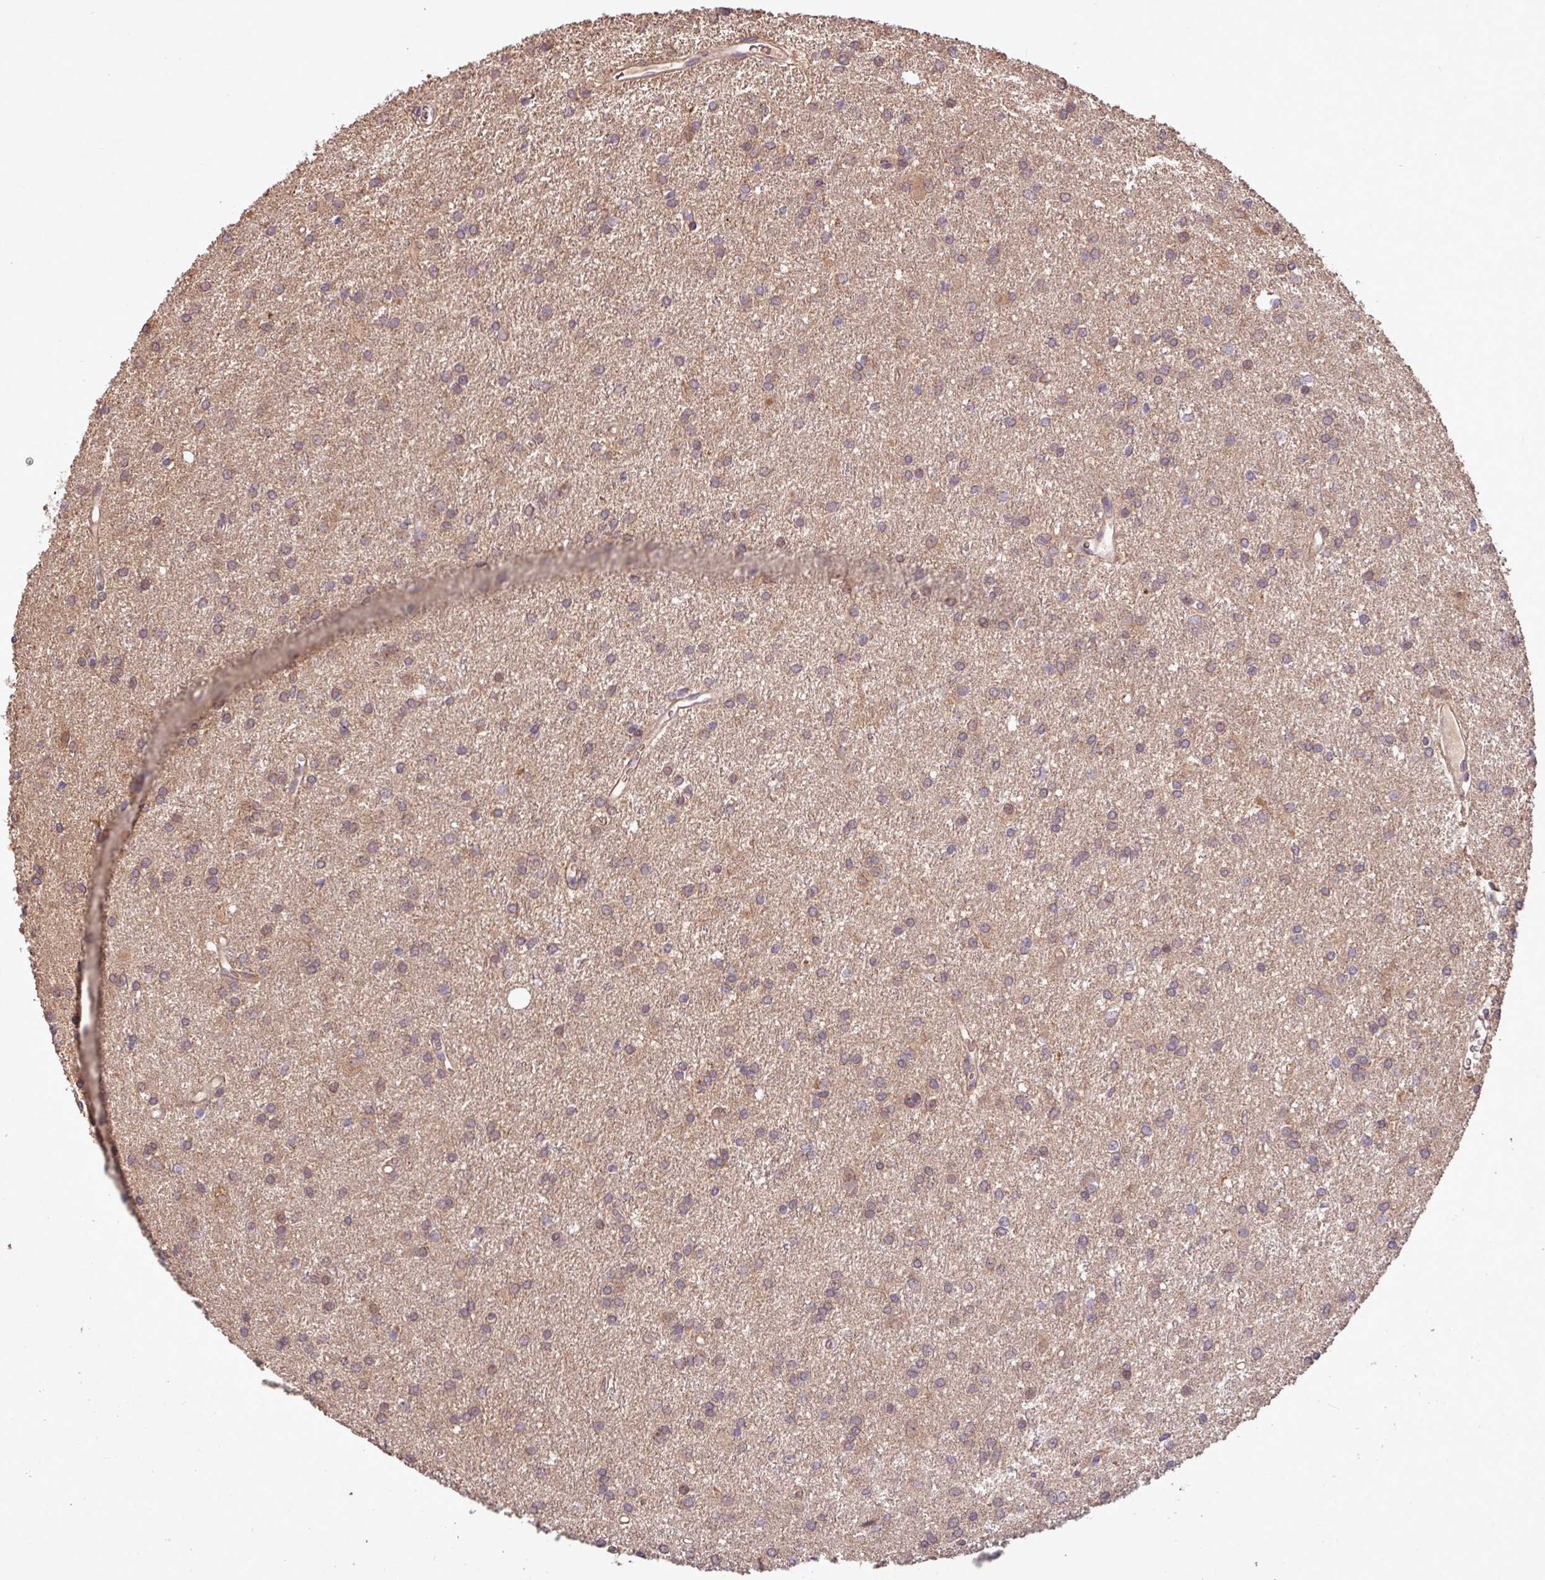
{"staining": {"intensity": "weak", "quantity": ">75%", "location": "cytoplasmic/membranous"}, "tissue": "glioma", "cell_type": "Tumor cells", "image_type": "cancer", "snomed": [{"axis": "morphology", "description": "Glioma, malignant, High grade"}, {"axis": "topography", "description": "Brain"}], "caption": "About >75% of tumor cells in malignant glioma (high-grade) show weak cytoplasmic/membranous protein expression as visualized by brown immunohistochemical staining.", "gene": "YPEL3", "patient": {"sex": "female", "age": 50}}